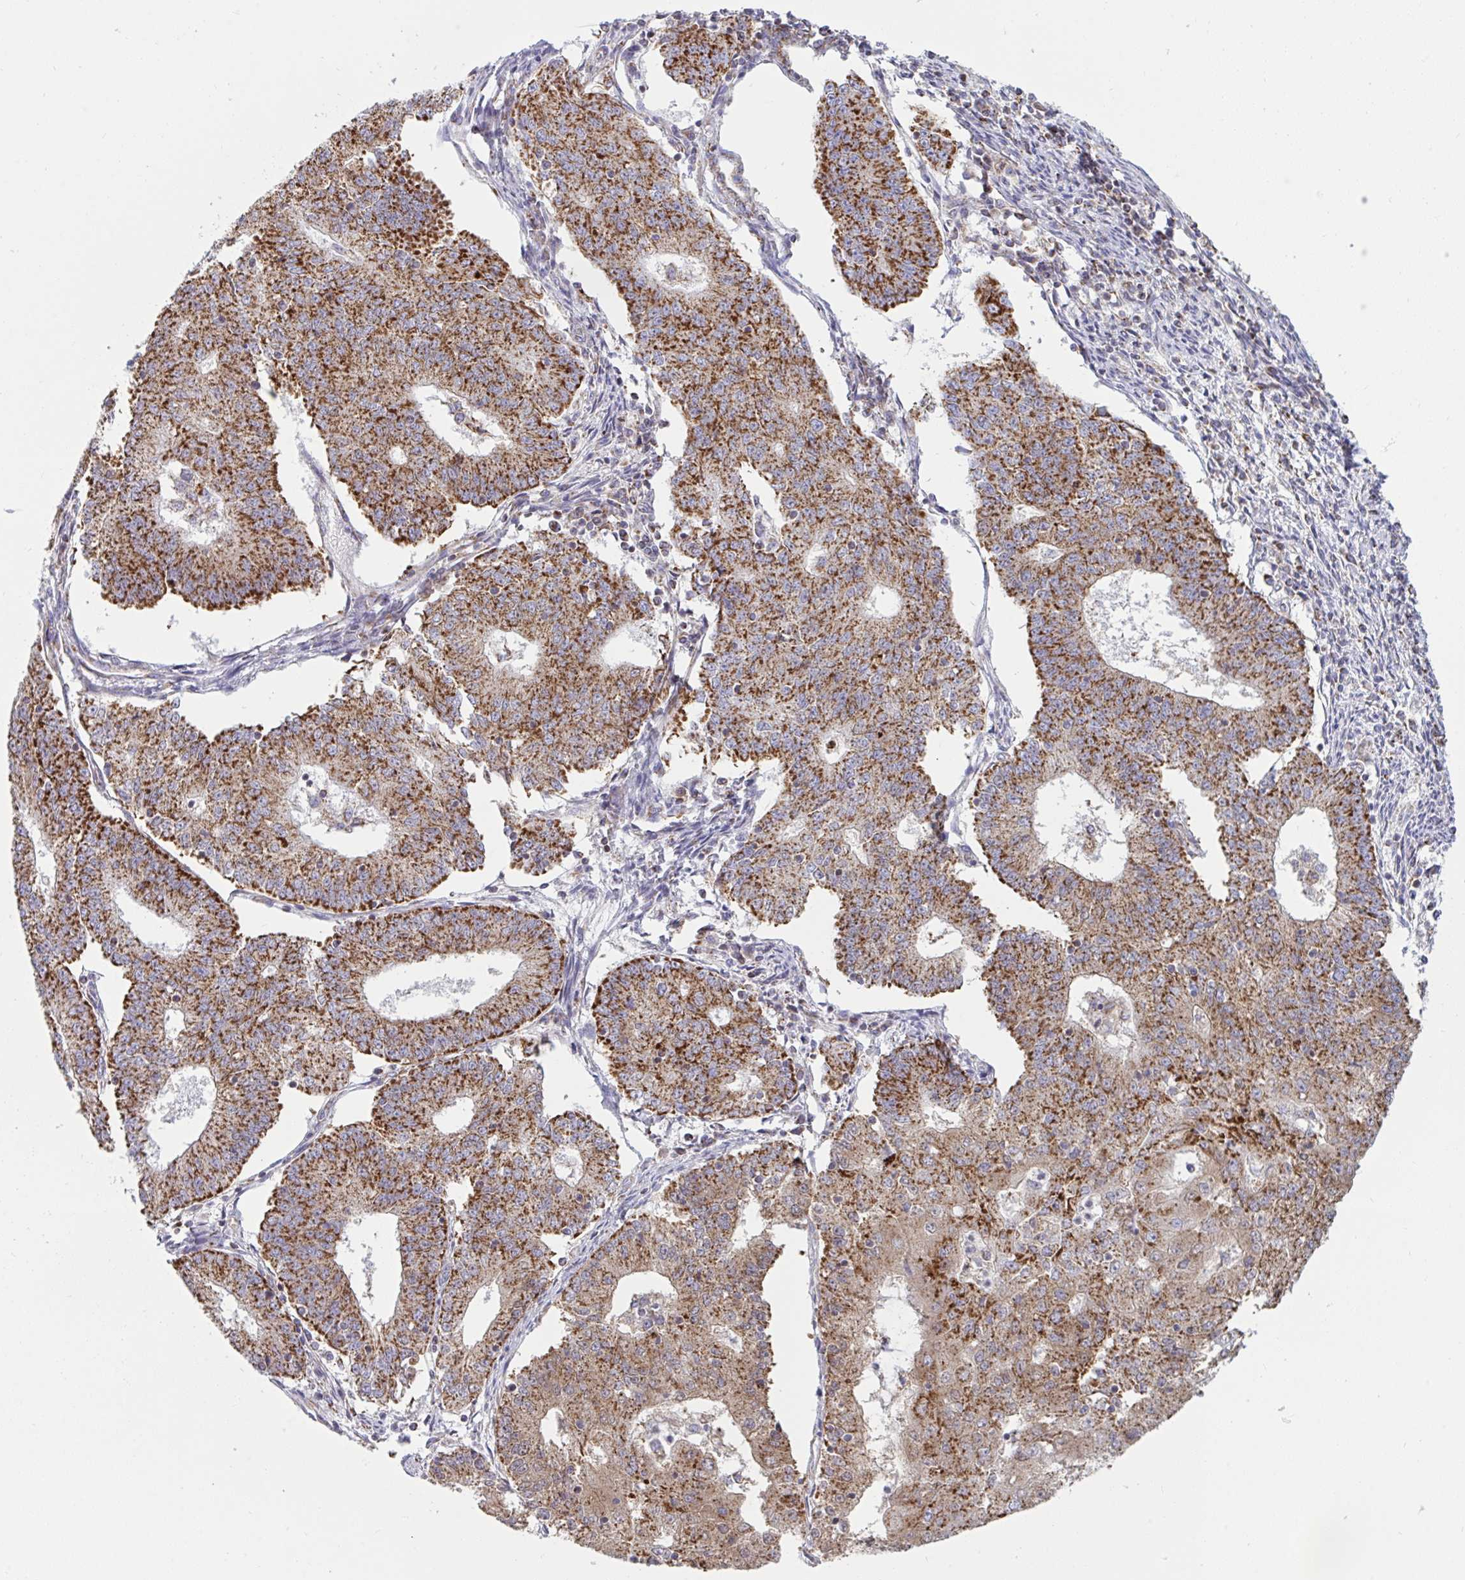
{"staining": {"intensity": "moderate", "quantity": ">75%", "location": "cytoplasmic/membranous"}, "tissue": "endometrial cancer", "cell_type": "Tumor cells", "image_type": "cancer", "snomed": [{"axis": "morphology", "description": "Adenocarcinoma, NOS"}, {"axis": "topography", "description": "Endometrium"}], "caption": "An IHC histopathology image of tumor tissue is shown. Protein staining in brown highlights moderate cytoplasmic/membranous positivity in endometrial cancer (adenocarcinoma) within tumor cells. (DAB = brown stain, brightfield microscopy at high magnification).", "gene": "HSPE1", "patient": {"sex": "female", "age": 56}}